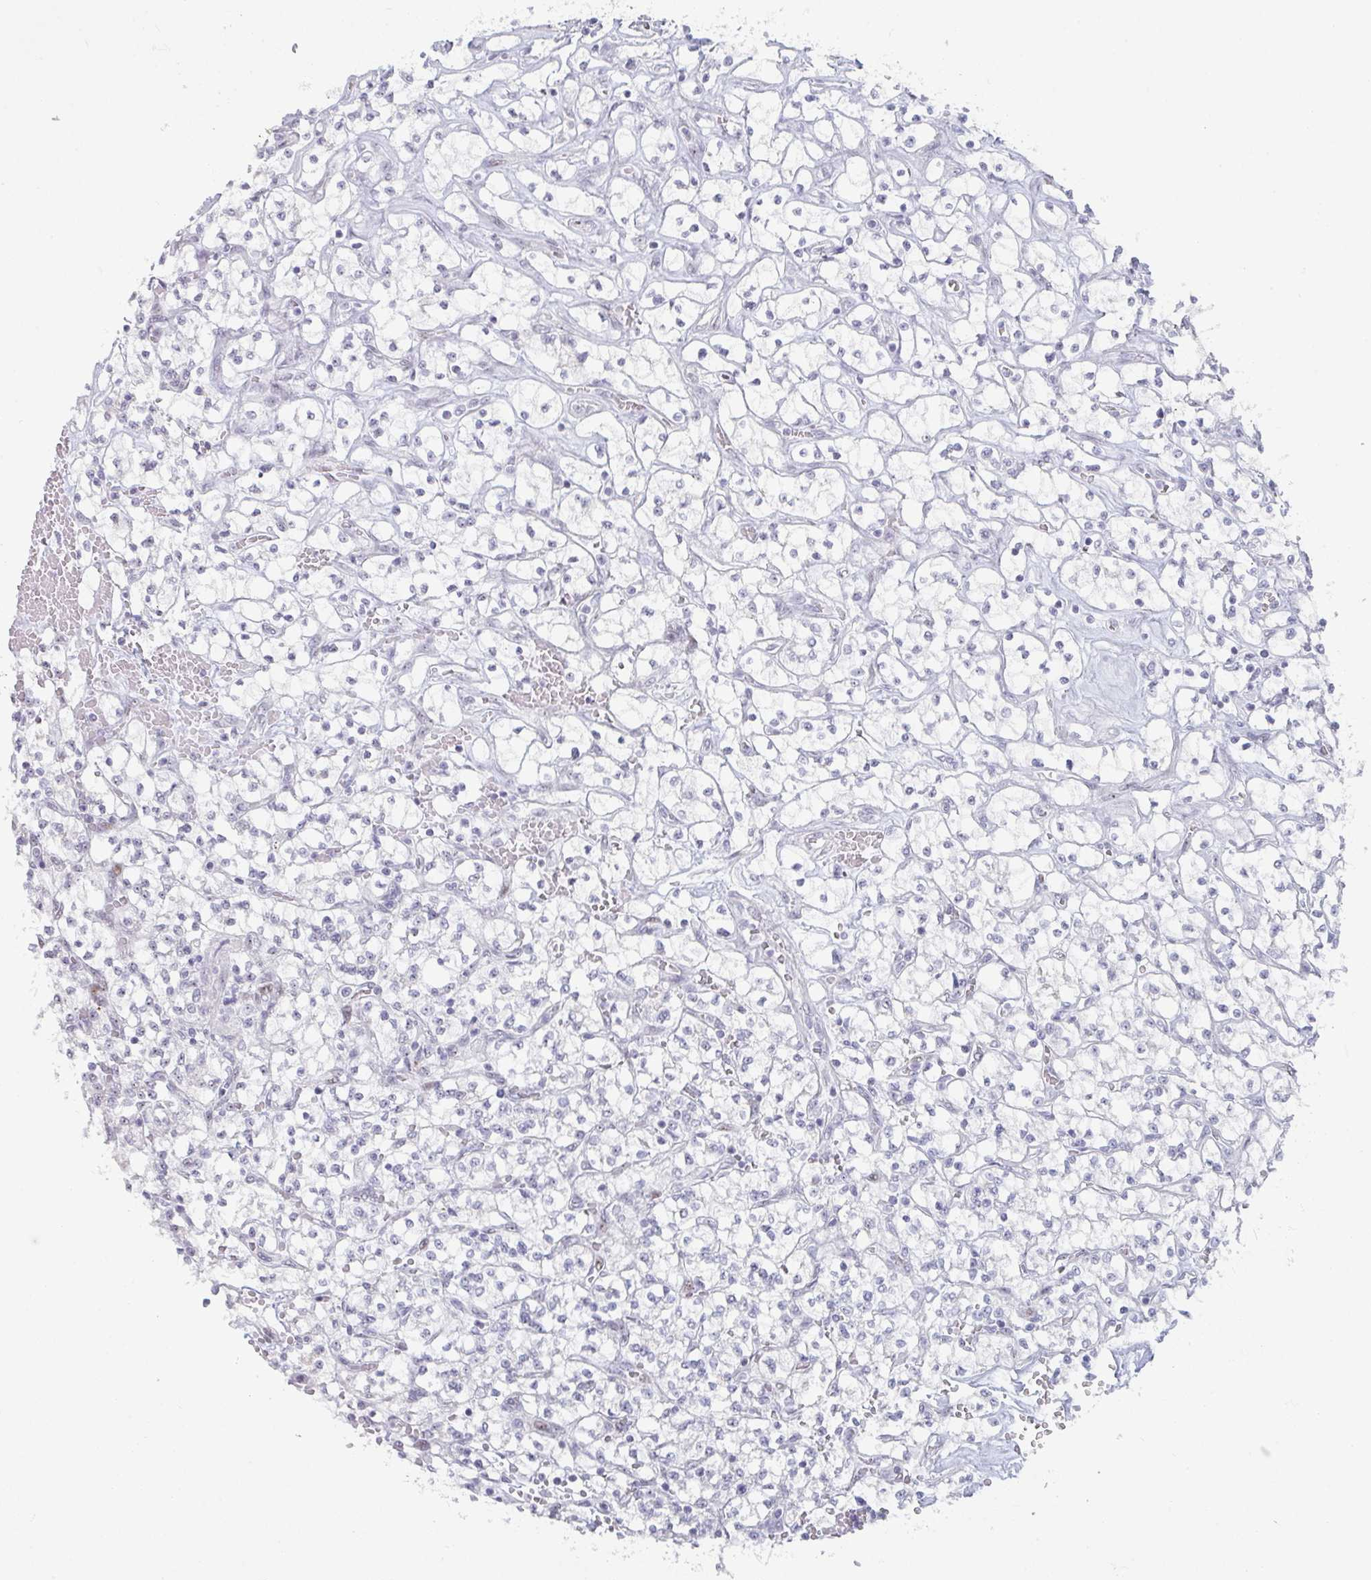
{"staining": {"intensity": "negative", "quantity": "none", "location": "none"}, "tissue": "renal cancer", "cell_type": "Tumor cells", "image_type": "cancer", "snomed": [{"axis": "morphology", "description": "Adenocarcinoma, NOS"}, {"axis": "topography", "description": "Kidney"}], "caption": "Immunohistochemistry of renal adenocarcinoma exhibits no positivity in tumor cells.", "gene": "POU2AF2", "patient": {"sex": "female", "age": 64}}